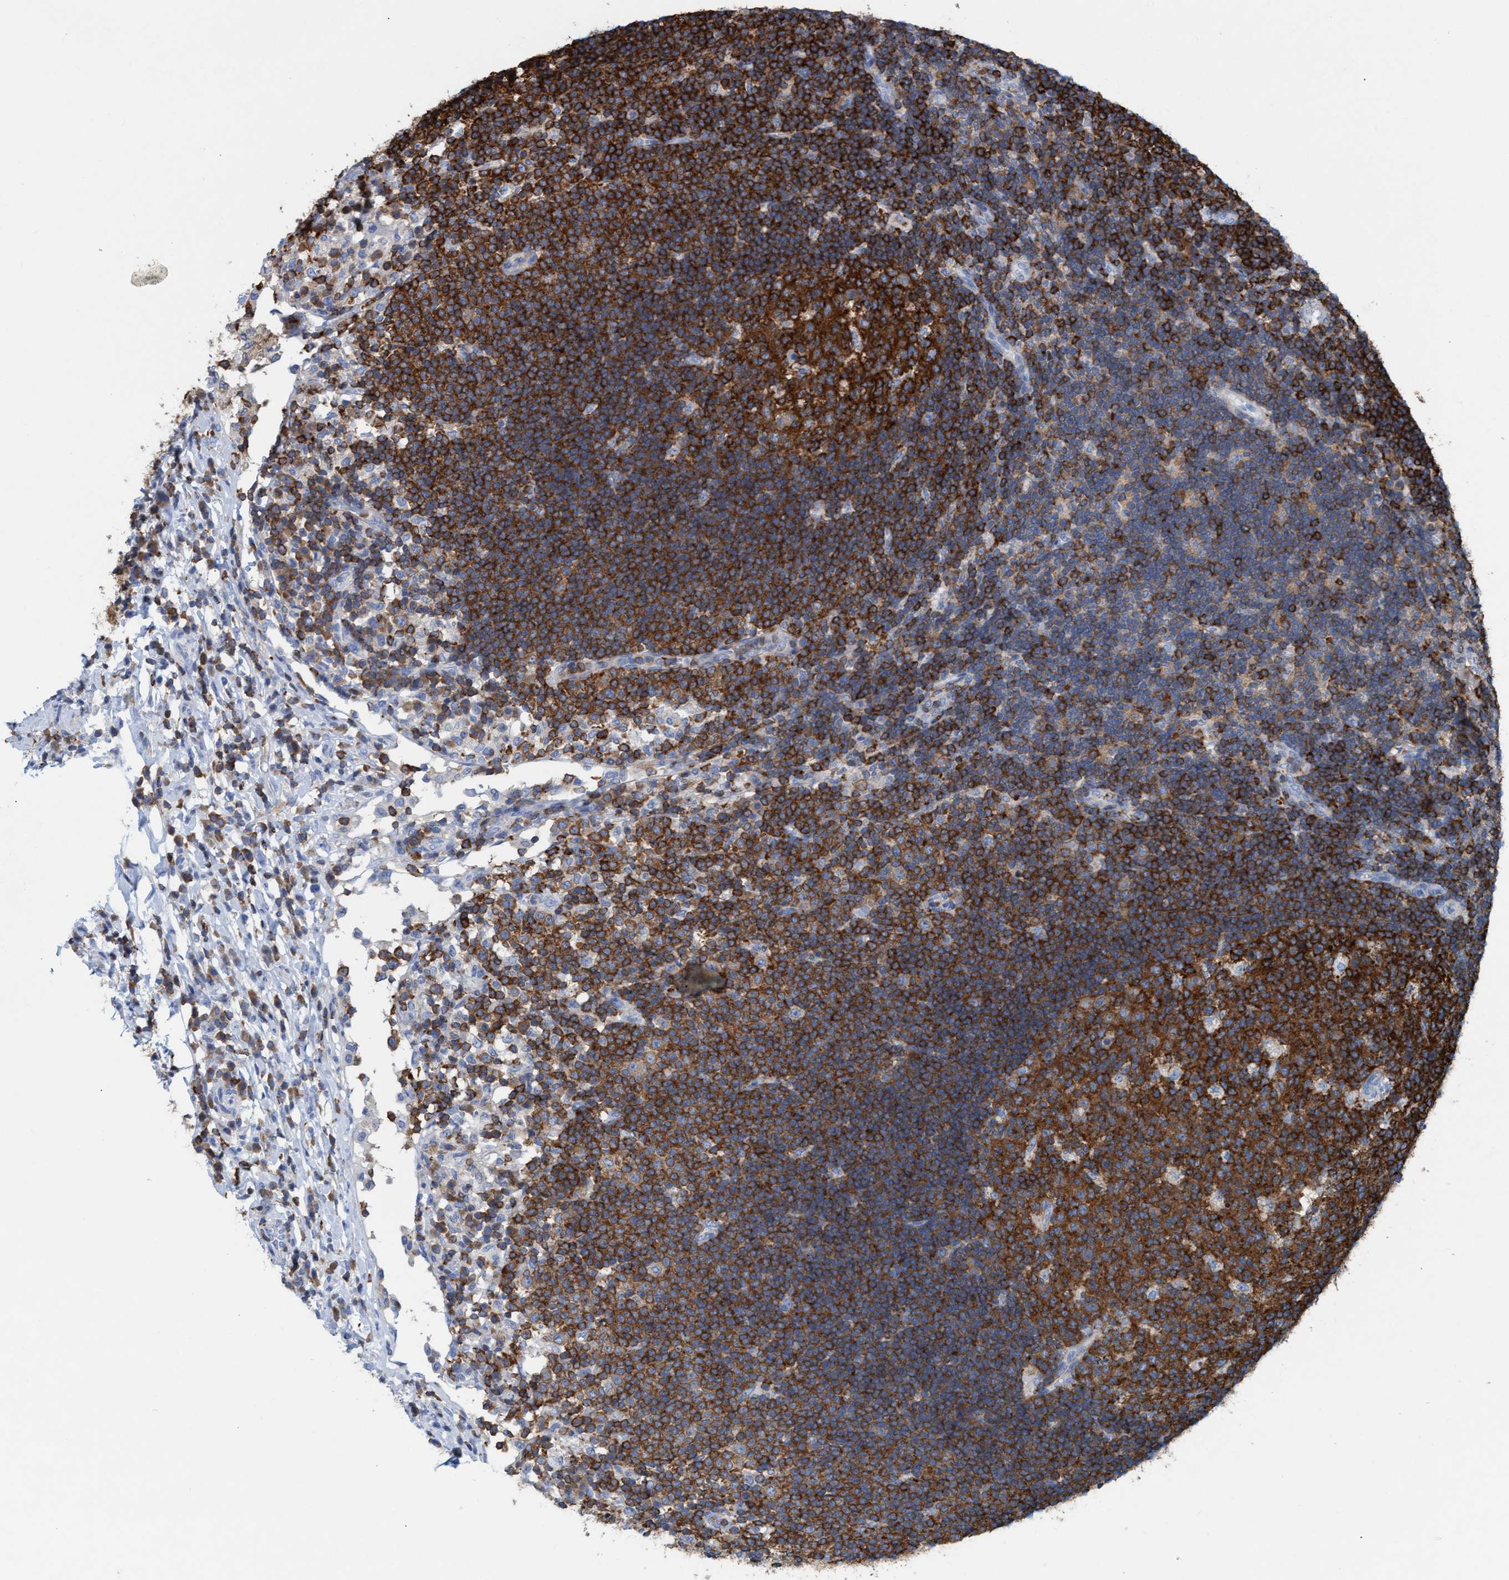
{"staining": {"intensity": "strong", "quantity": ">75%", "location": "cytoplasmic/membranous"}, "tissue": "lymph node", "cell_type": "Germinal center cells", "image_type": "normal", "snomed": [{"axis": "morphology", "description": "Normal tissue, NOS"}, {"axis": "topography", "description": "Lymph node"}], "caption": "Protein staining demonstrates strong cytoplasmic/membranous staining in approximately >75% of germinal center cells in normal lymph node.", "gene": "EZR", "patient": {"sex": "female", "age": 53}}